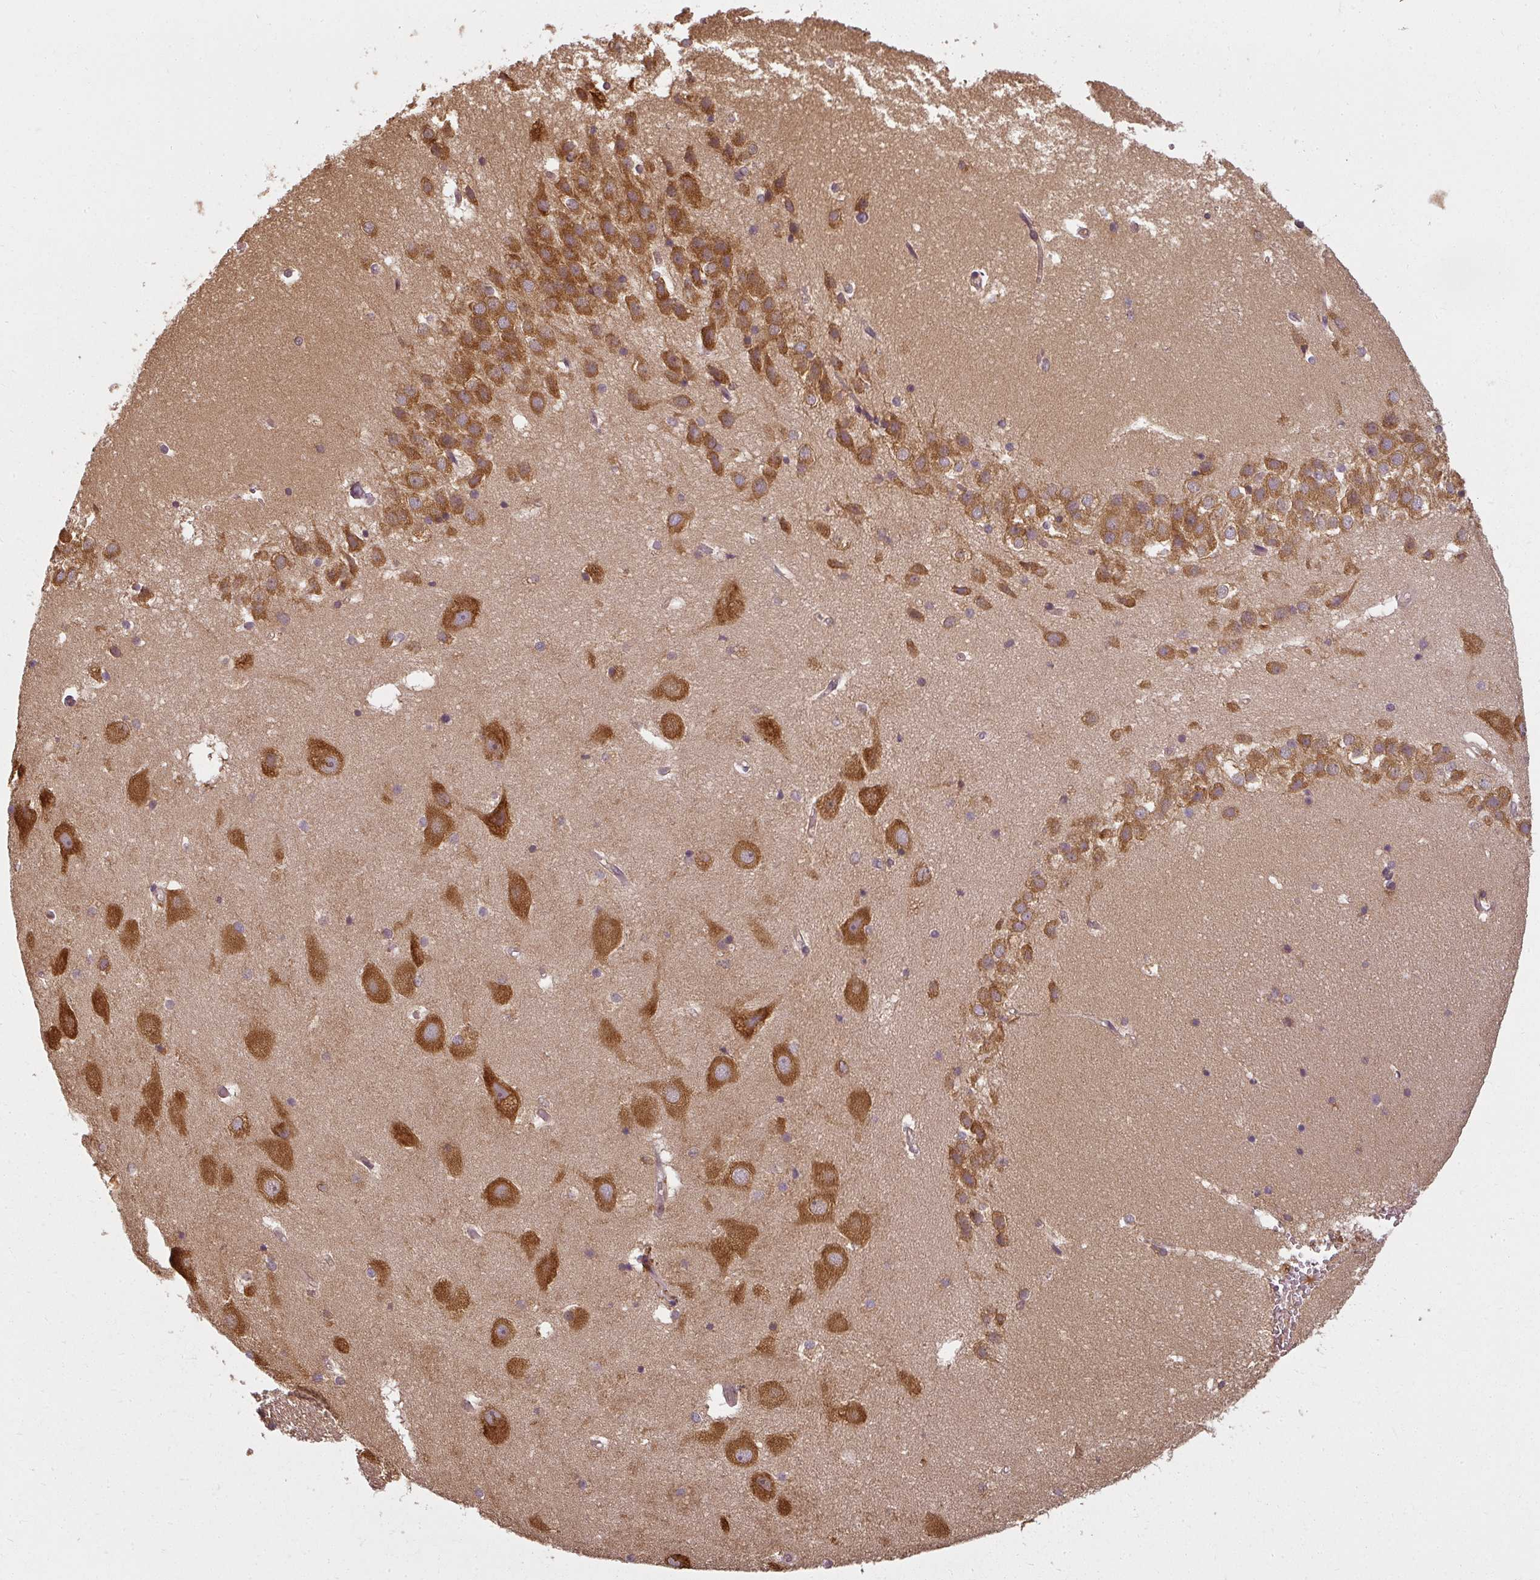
{"staining": {"intensity": "moderate", "quantity": ">75%", "location": "cytoplasmic/membranous"}, "tissue": "hippocampus", "cell_type": "Glial cells", "image_type": "normal", "snomed": [{"axis": "morphology", "description": "Normal tissue, NOS"}, {"axis": "topography", "description": "Hippocampus"}], "caption": "The photomicrograph reveals a brown stain indicating the presence of a protein in the cytoplasmic/membranous of glial cells in hippocampus. Nuclei are stained in blue.", "gene": "RPL24", "patient": {"sex": "female", "age": 52}}